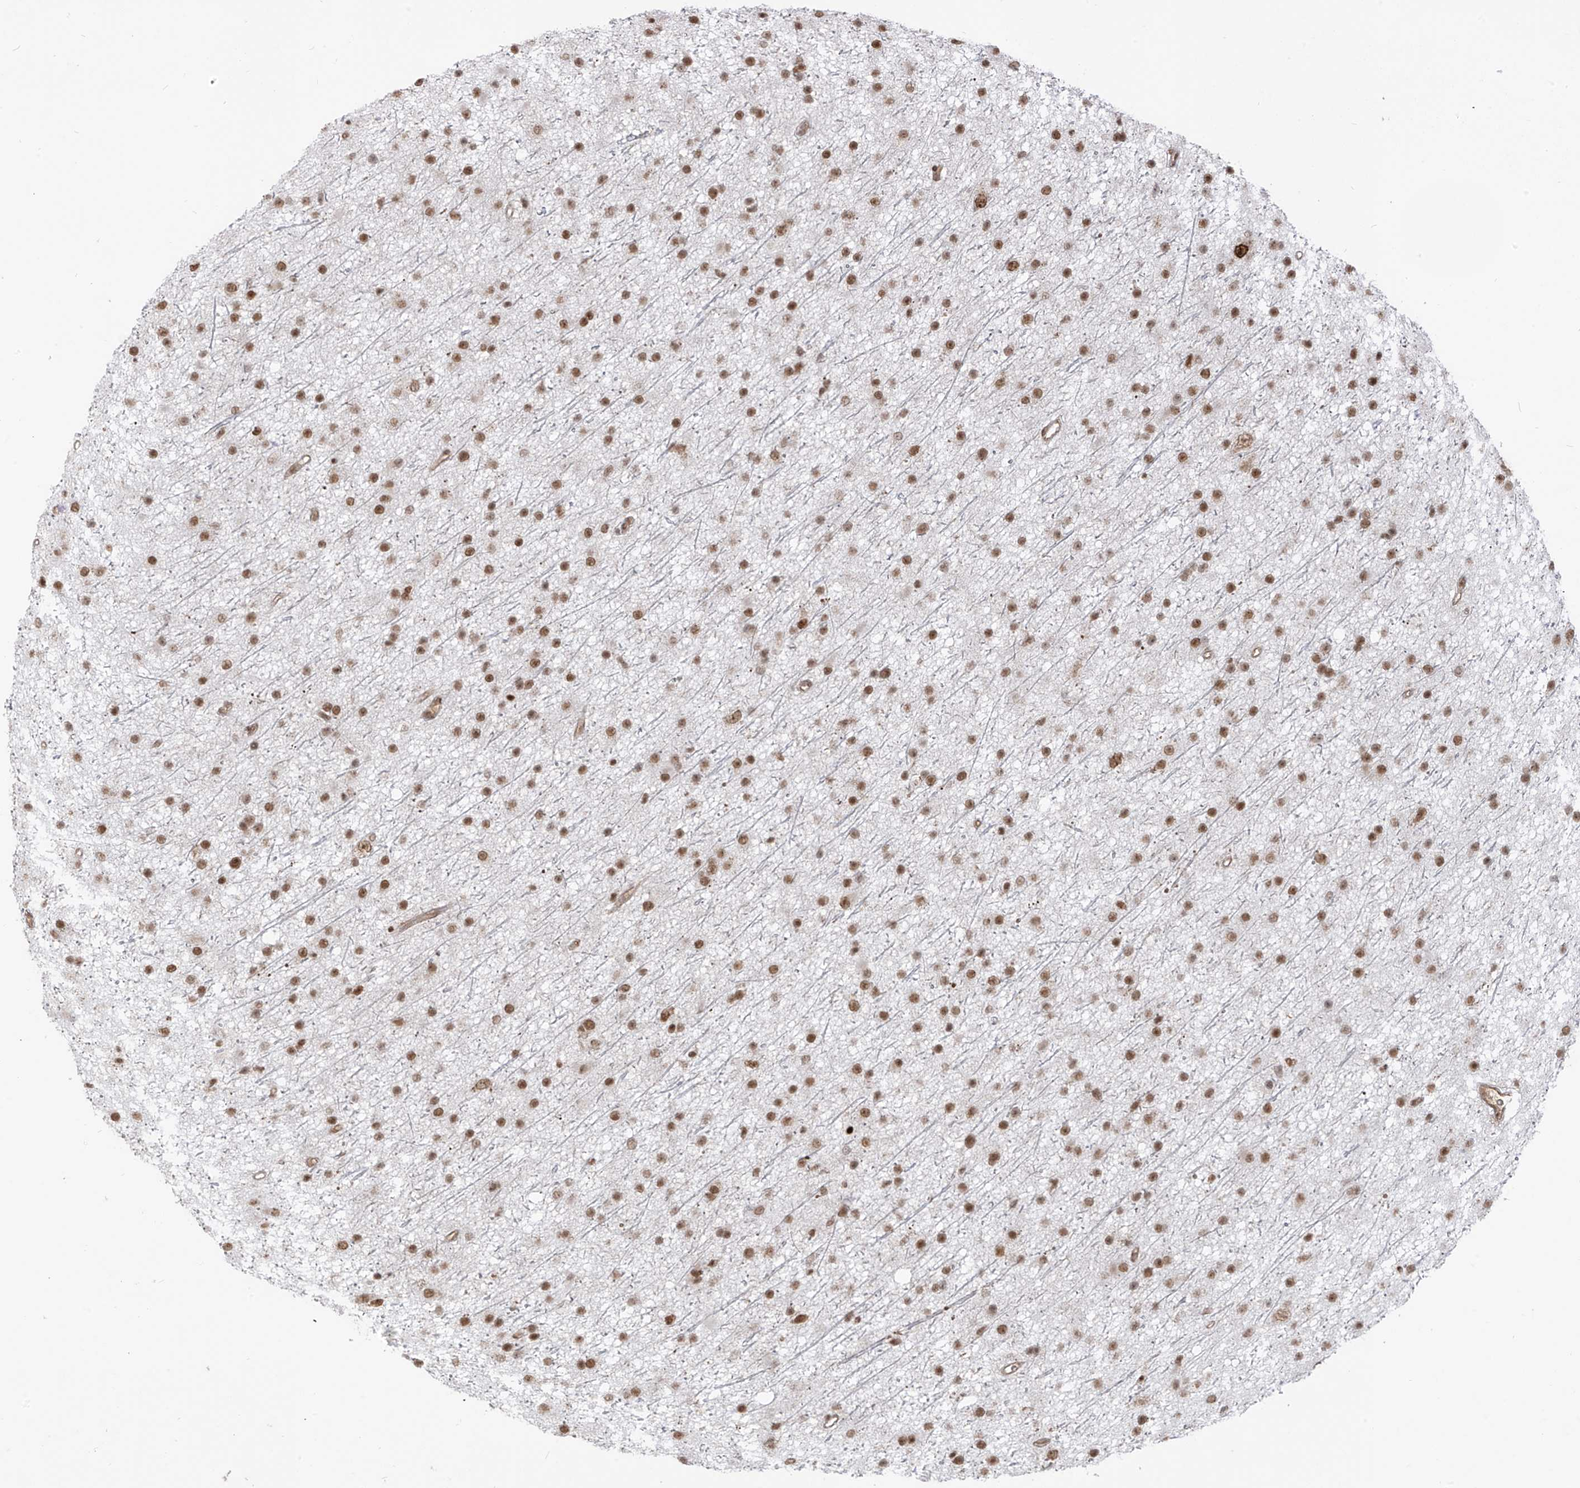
{"staining": {"intensity": "moderate", "quantity": ">75%", "location": "nuclear"}, "tissue": "glioma", "cell_type": "Tumor cells", "image_type": "cancer", "snomed": [{"axis": "morphology", "description": "Glioma, malignant, Low grade"}, {"axis": "topography", "description": "Cerebral cortex"}], "caption": "Moderate nuclear protein positivity is identified in about >75% of tumor cells in malignant glioma (low-grade). (Stains: DAB (3,3'-diaminobenzidine) in brown, nuclei in blue, Microscopy: brightfield microscopy at high magnification).", "gene": "ARHGEF3", "patient": {"sex": "female", "age": 39}}